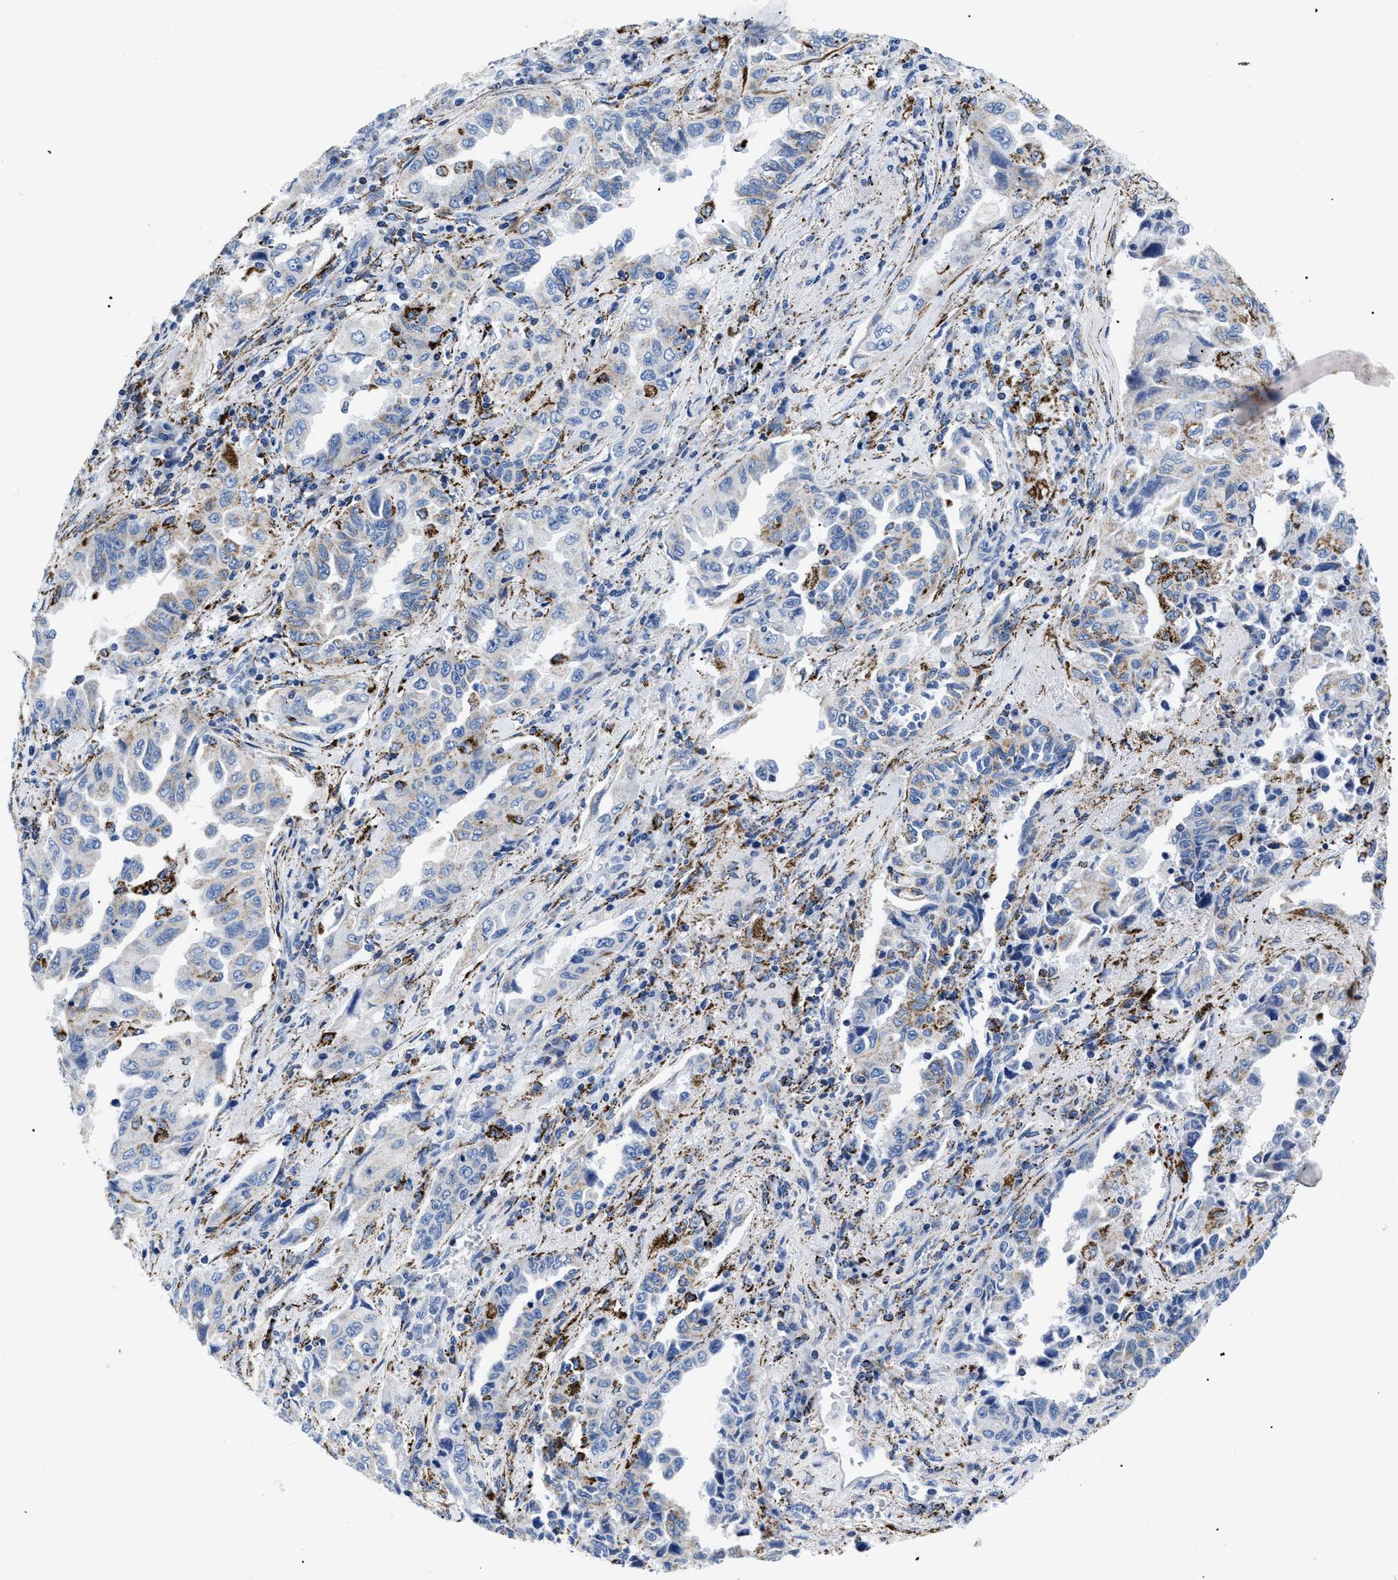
{"staining": {"intensity": "weak", "quantity": "<25%", "location": "cytoplasmic/membranous"}, "tissue": "lung cancer", "cell_type": "Tumor cells", "image_type": "cancer", "snomed": [{"axis": "morphology", "description": "Adenocarcinoma, NOS"}, {"axis": "topography", "description": "Lung"}], "caption": "Protein analysis of lung cancer shows no significant expression in tumor cells. (DAB (3,3'-diaminobenzidine) IHC, high magnification).", "gene": "GPR149", "patient": {"sex": "female", "age": 51}}